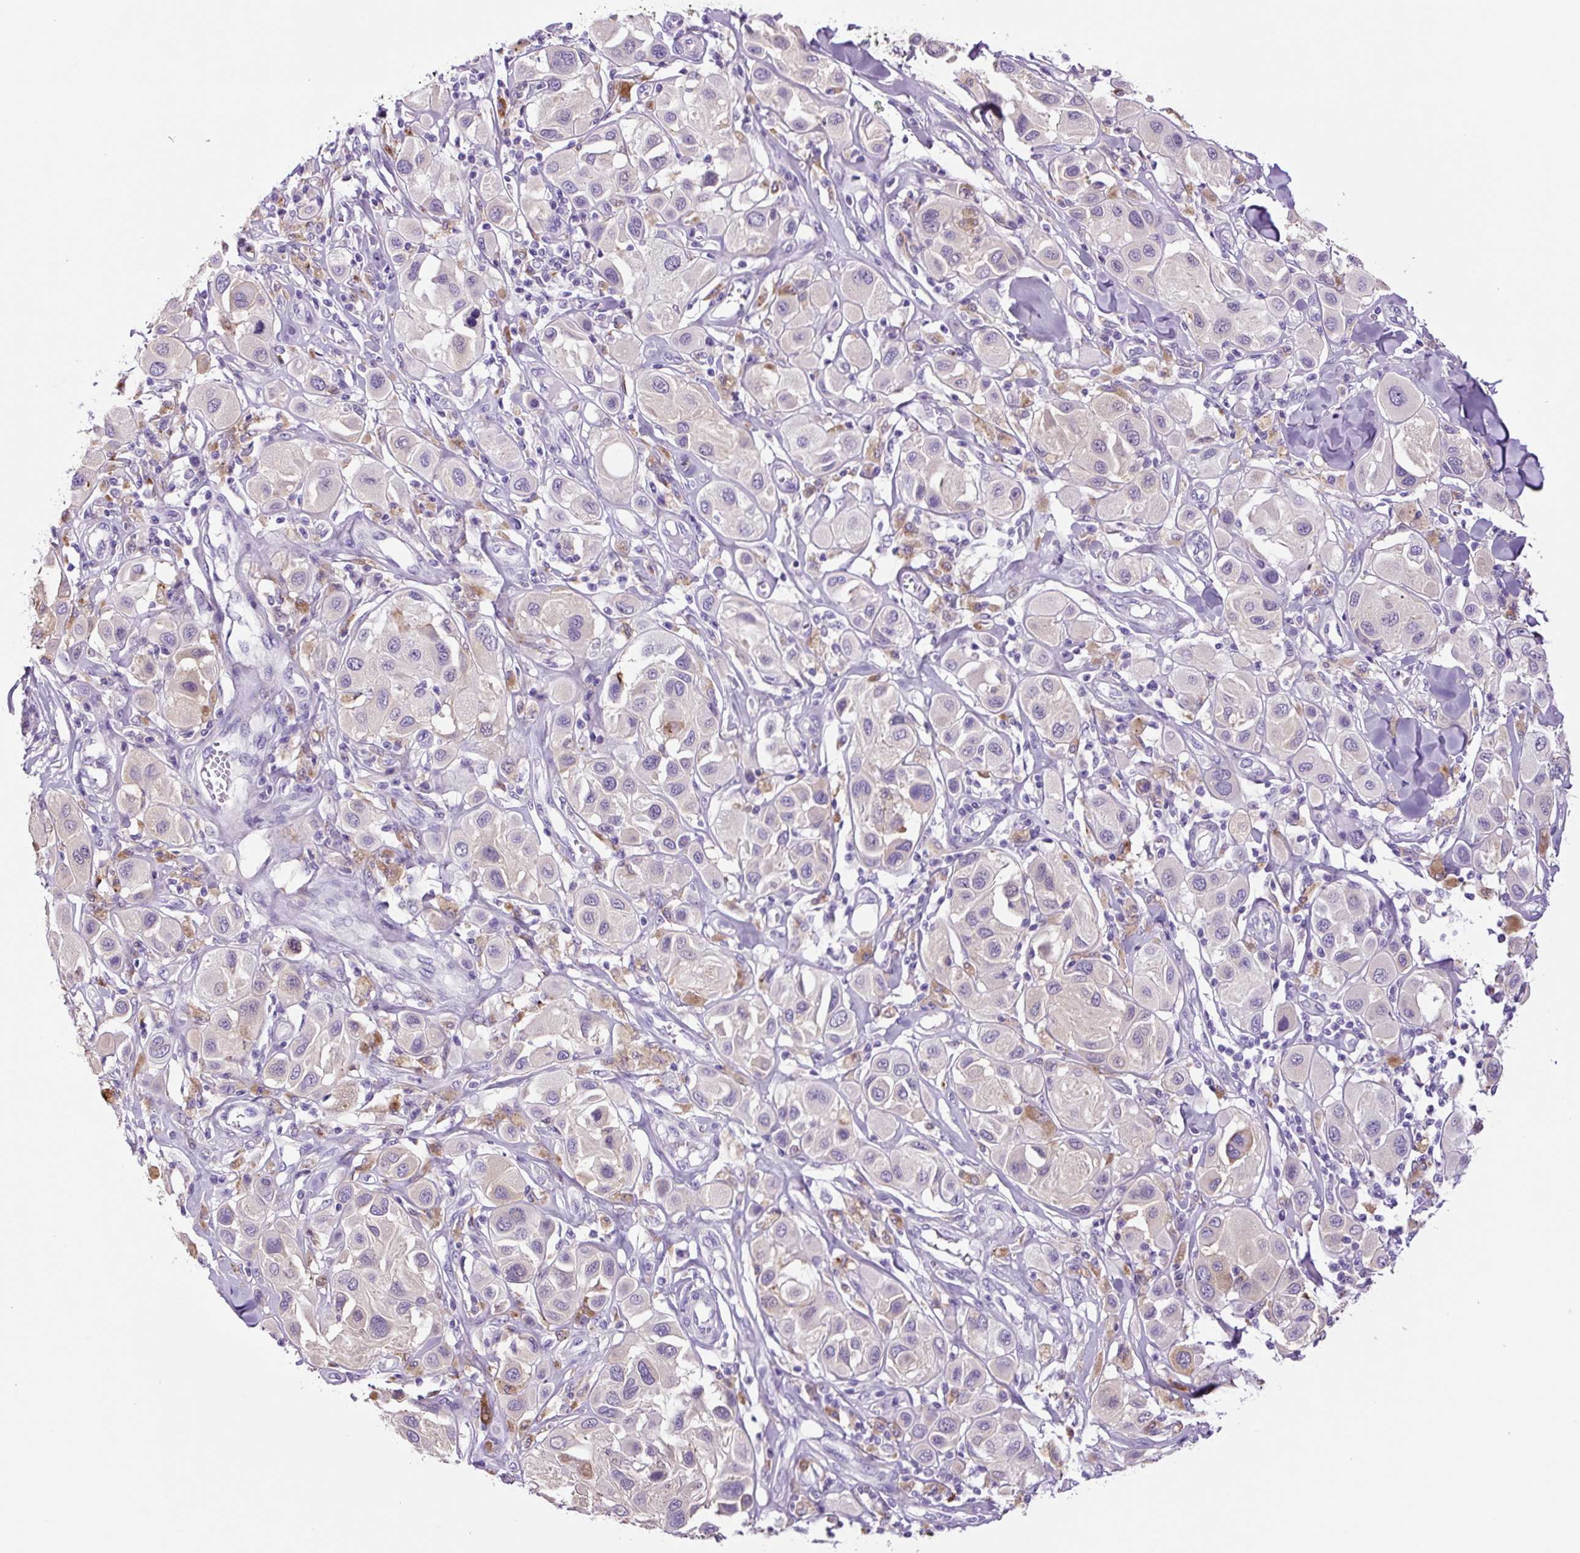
{"staining": {"intensity": "negative", "quantity": "none", "location": "none"}, "tissue": "melanoma", "cell_type": "Tumor cells", "image_type": "cancer", "snomed": [{"axis": "morphology", "description": "Malignant melanoma, Metastatic site"}, {"axis": "topography", "description": "Skin"}], "caption": "IHC of human melanoma displays no expression in tumor cells.", "gene": "LCN10", "patient": {"sex": "male", "age": 41}}